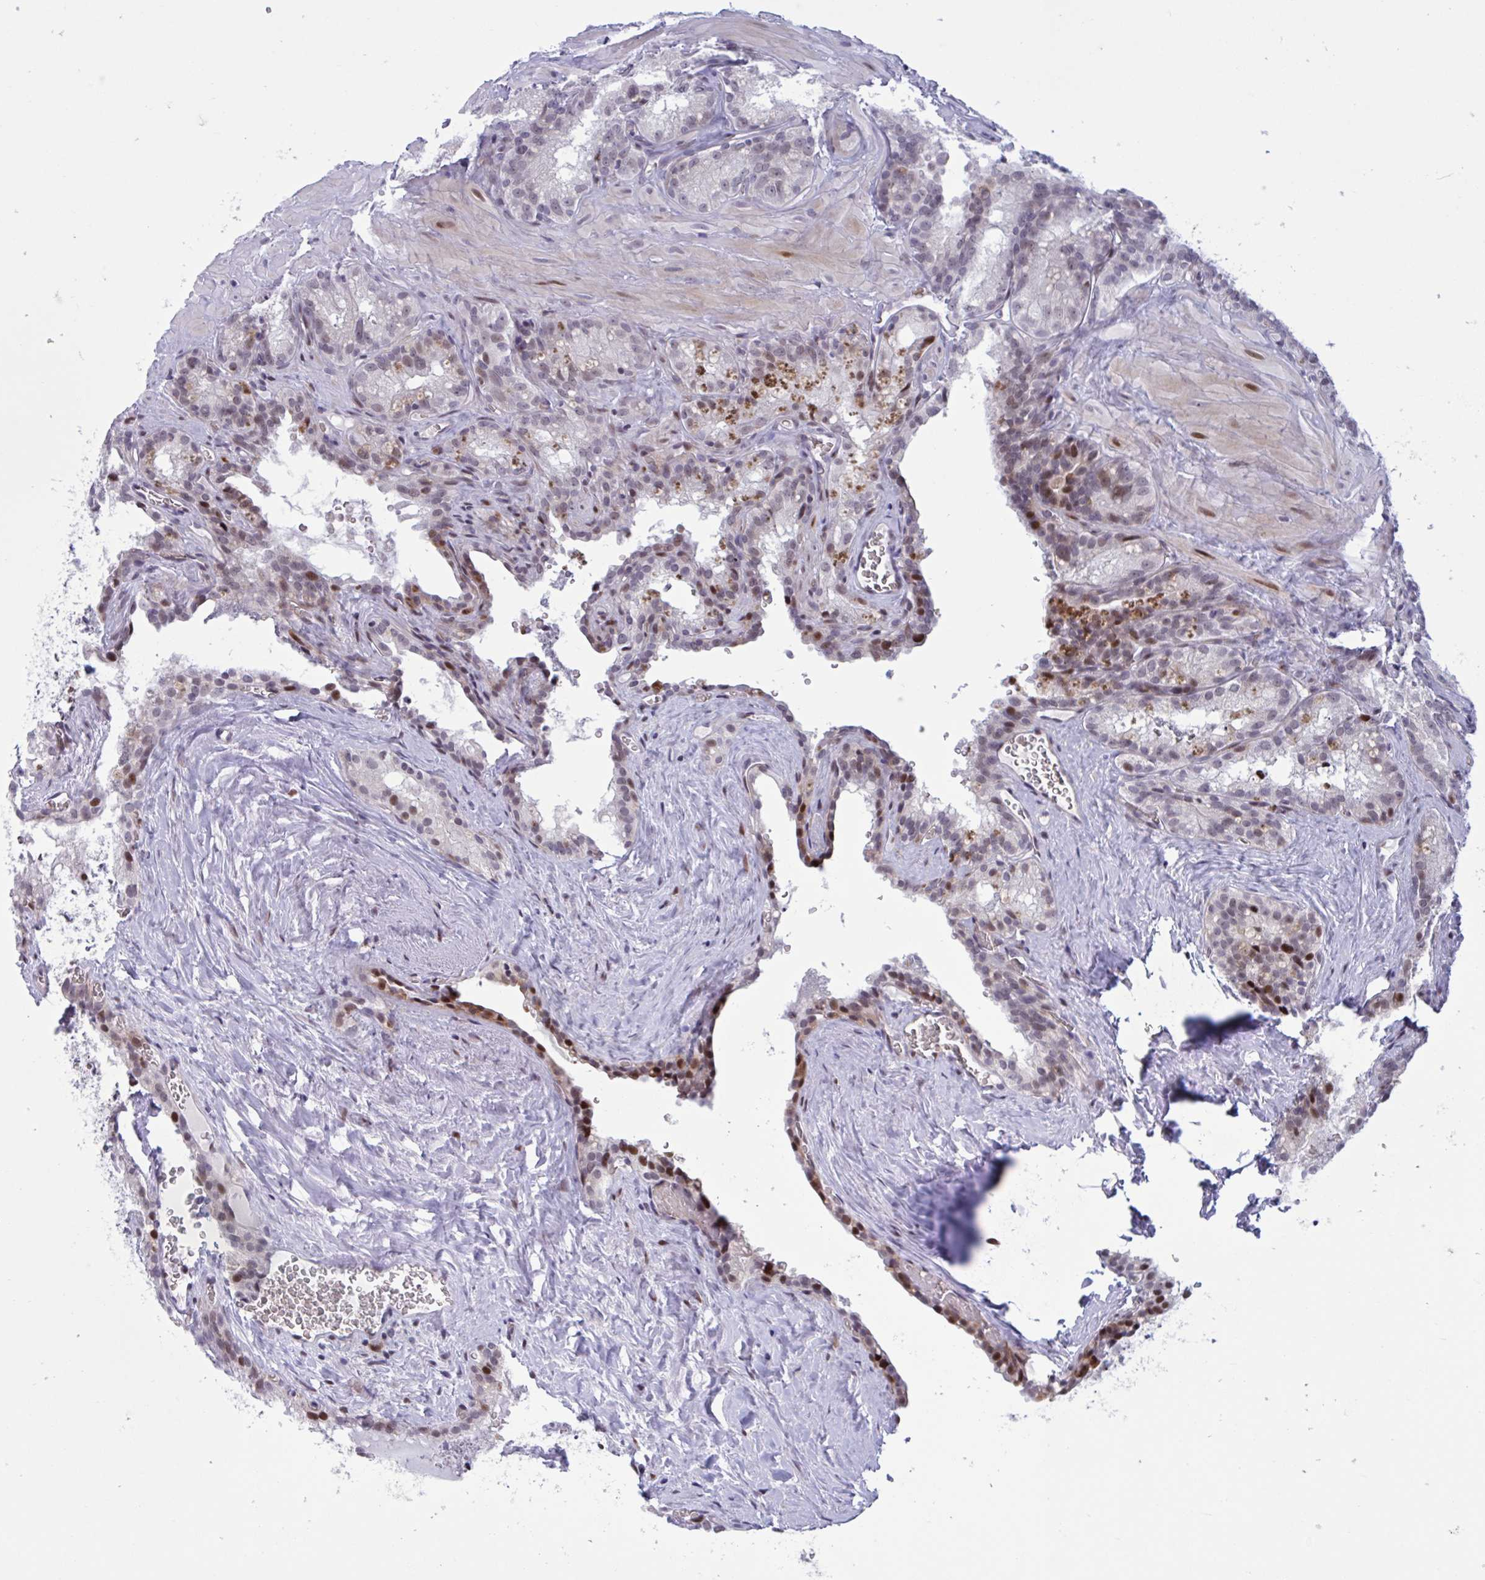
{"staining": {"intensity": "moderate", "quantity": "25%-75%", "location": "cytoplasmic/membranous,nuclear"}, "tissue": "seminal vesicle", "cell_type": "Glandular cells", "image_type": "normal", "snomed": [{"axis": "morphology", "description": "Normal tissue, NOS"}, {"axis": "topography", "description": "Seminal veicle"}], "caption": "A brown stain shows moderate cytoplasmic/membranous,nuclear positivity of a protein in glandular cells of normal seminal vesicle.", "gene": "RBL1", "patient": {"sex": "male", "age": 47}}